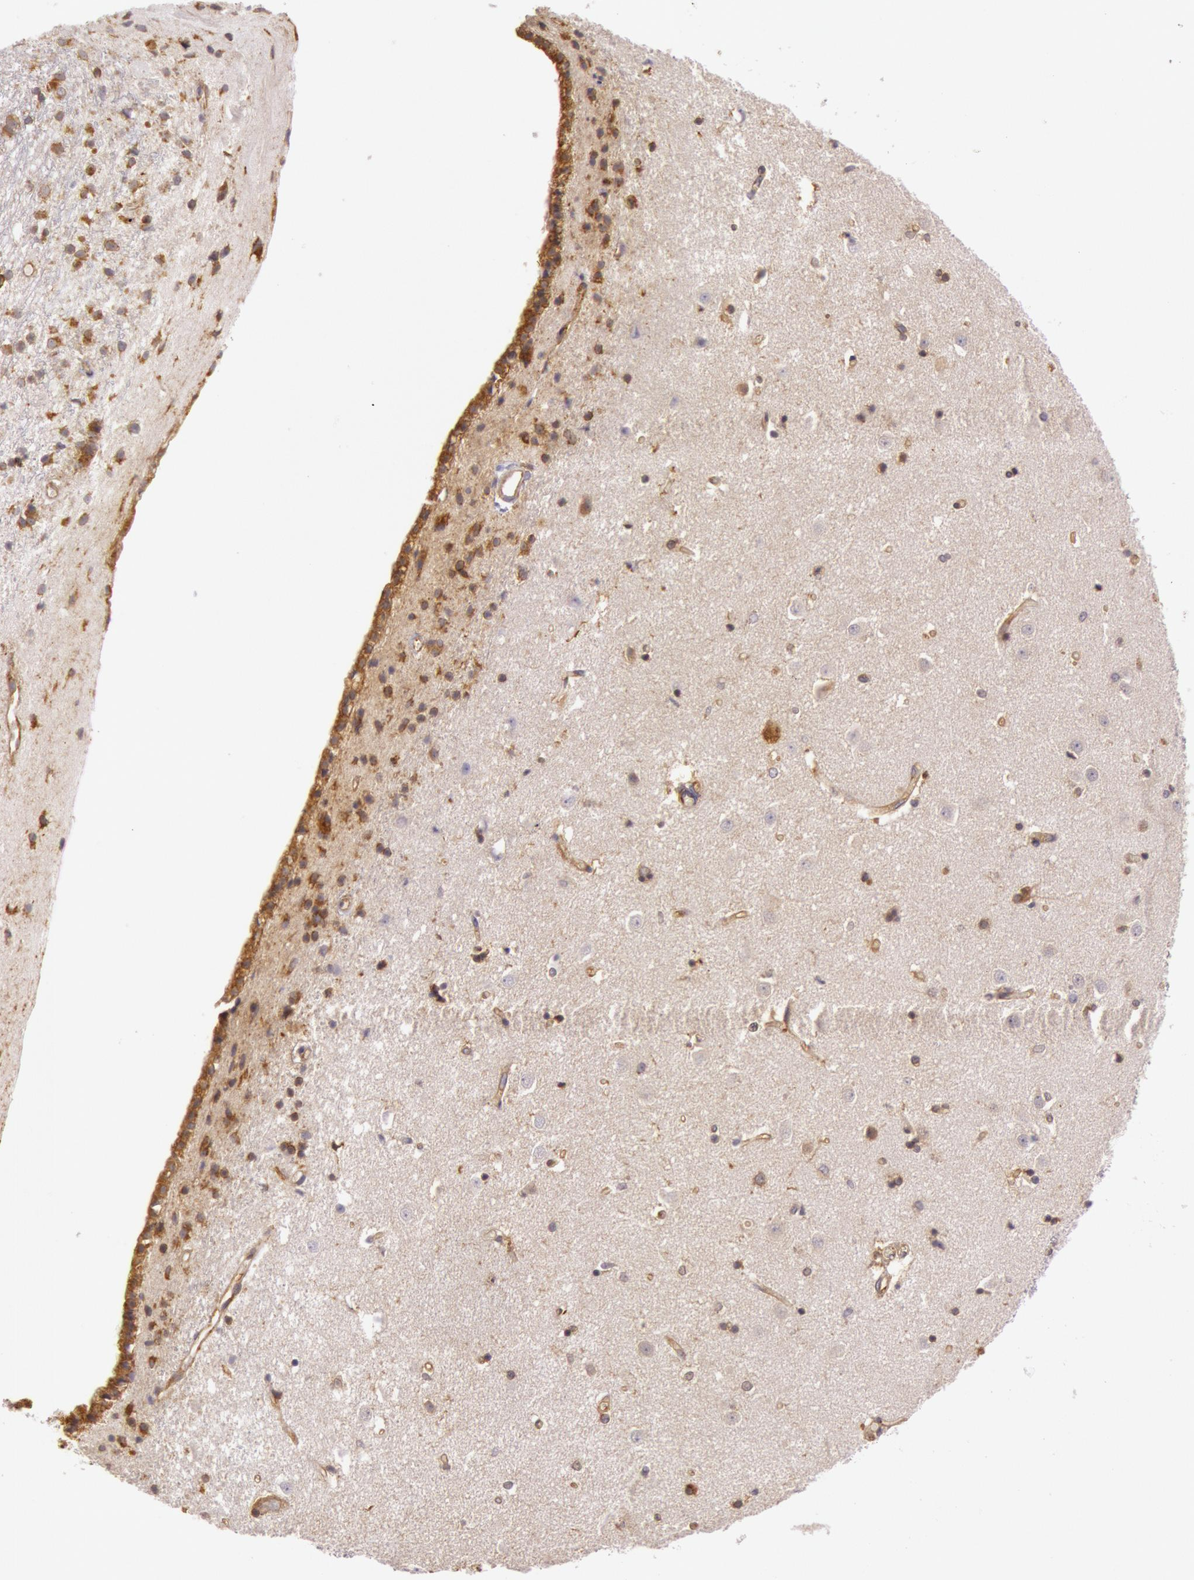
{"staining": {"intensity": "moderate", "quantity": ">75%", "location": "cytoplasmic/membranous"}, "tissue": "caudate", "cell_type": "Glial cells", "image_type": "normal", "snomed": [{"axis": "morphology", "description": "Normal tissue, NOS"}, {"axis": "topography", "description": "Lateral ventricle wall"}], "caption": "Immunohistochemistry (IHC) (DAB) staining of normal caudate exhibits moderate cytoplasmic/membranous protein positivity in approximately >75% of glial cells. The staining was performed using DAB to visualize the protein expression in brown, while the nuclei were stained in blue with hematoxylin (Magnification: 20x).", "gene": "CHUK", "patient": {"sex": "female", "age": 54}}